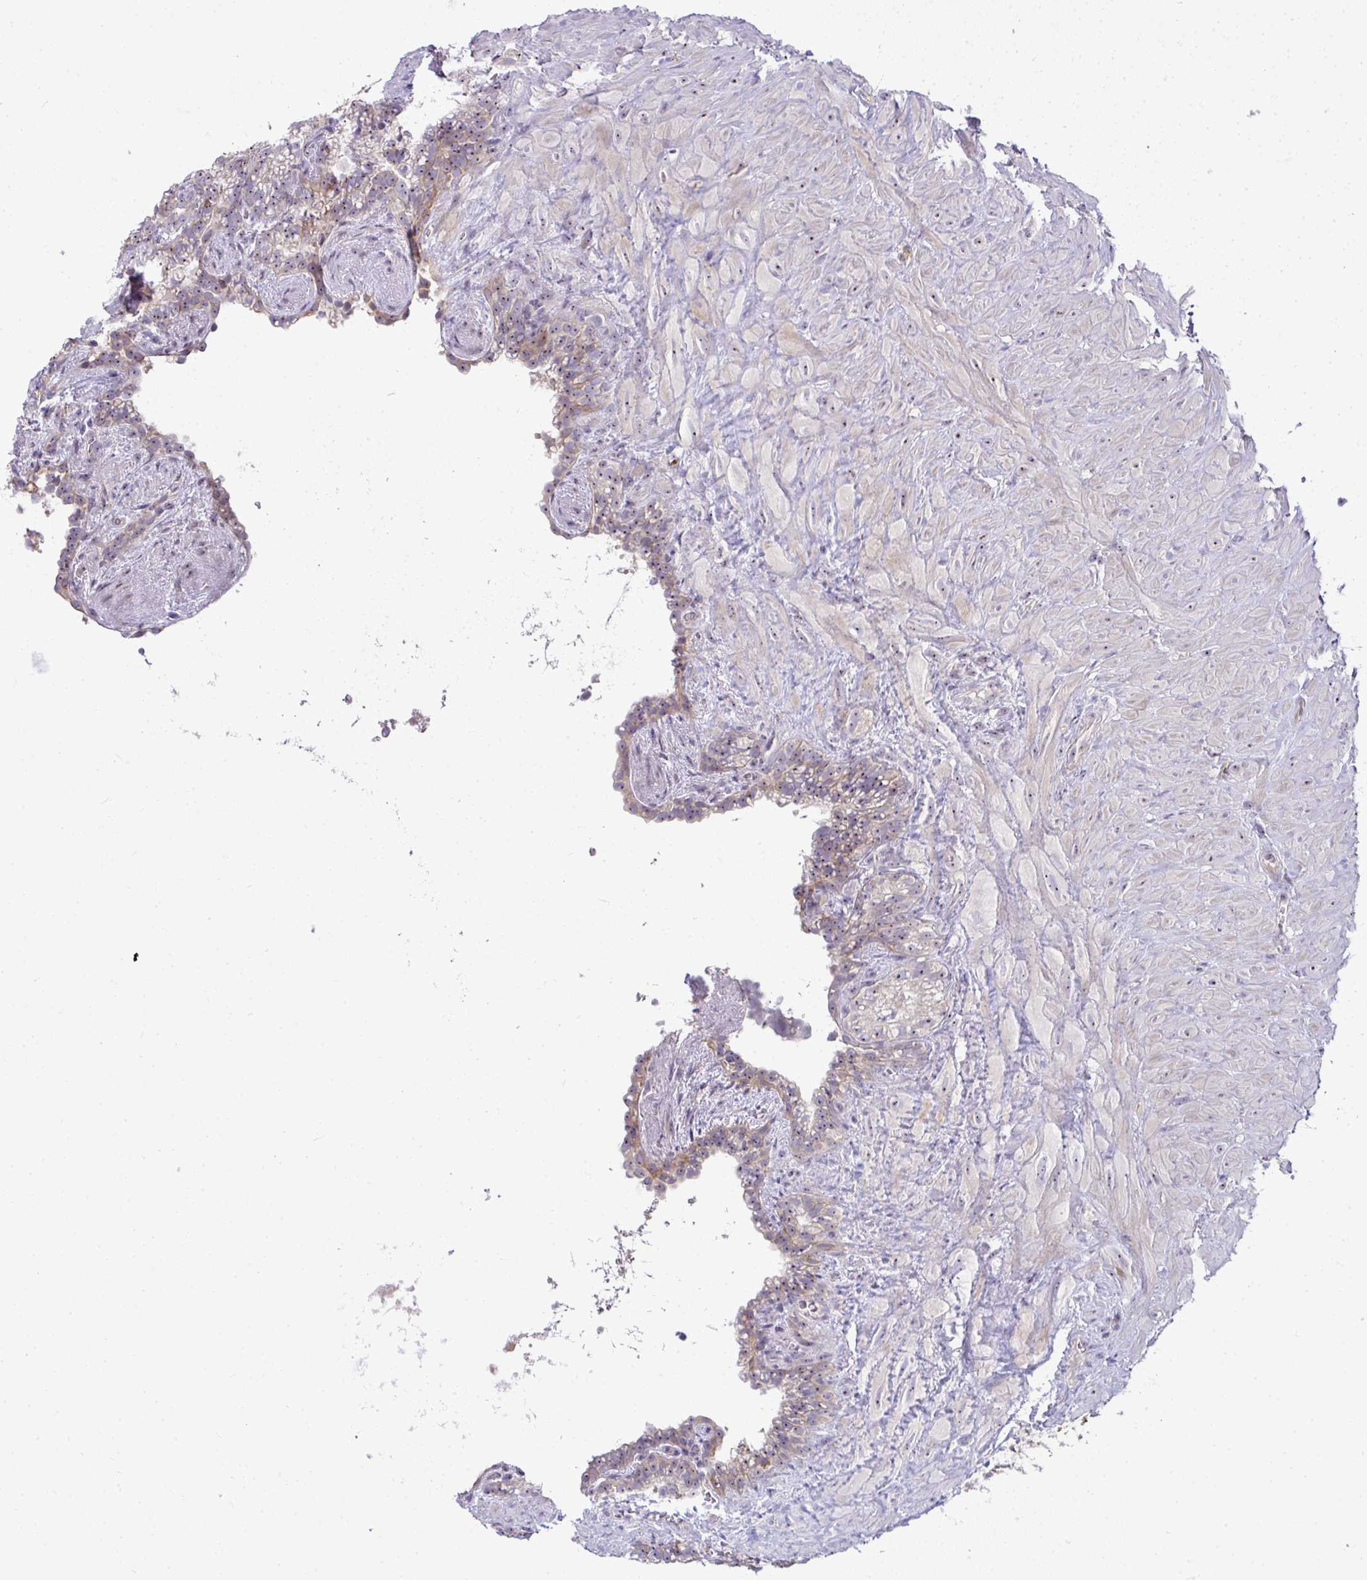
{"staining": {"intensity": "weak", "quantity": "25%-75%", "location": "cytoplasmic/membranous,nuclear"}, "tissue": "seminal vesicle", "cell_type": "Glandular cells", "image_type": "normal", "snomed": [{"axis": "morphology", "description": "Normal tissue, NOS"}, {"axis": "topography", "description": "Seminal veicle"}], "caption": "Immunohistochemistry photomicrograph of benign seminal vesicle: human seminal vesicle stained using immunohistochemistry (IHC) demonstrates low levels of weak protein expression localized specifically in the cytoplasmic/membranous,nuclear of glandular cells, appearing as a cytoplasmic/membranous,nuclear brown color.", "gene": "NT5C1A", "patient": {"sex": "male", "age": 76}}